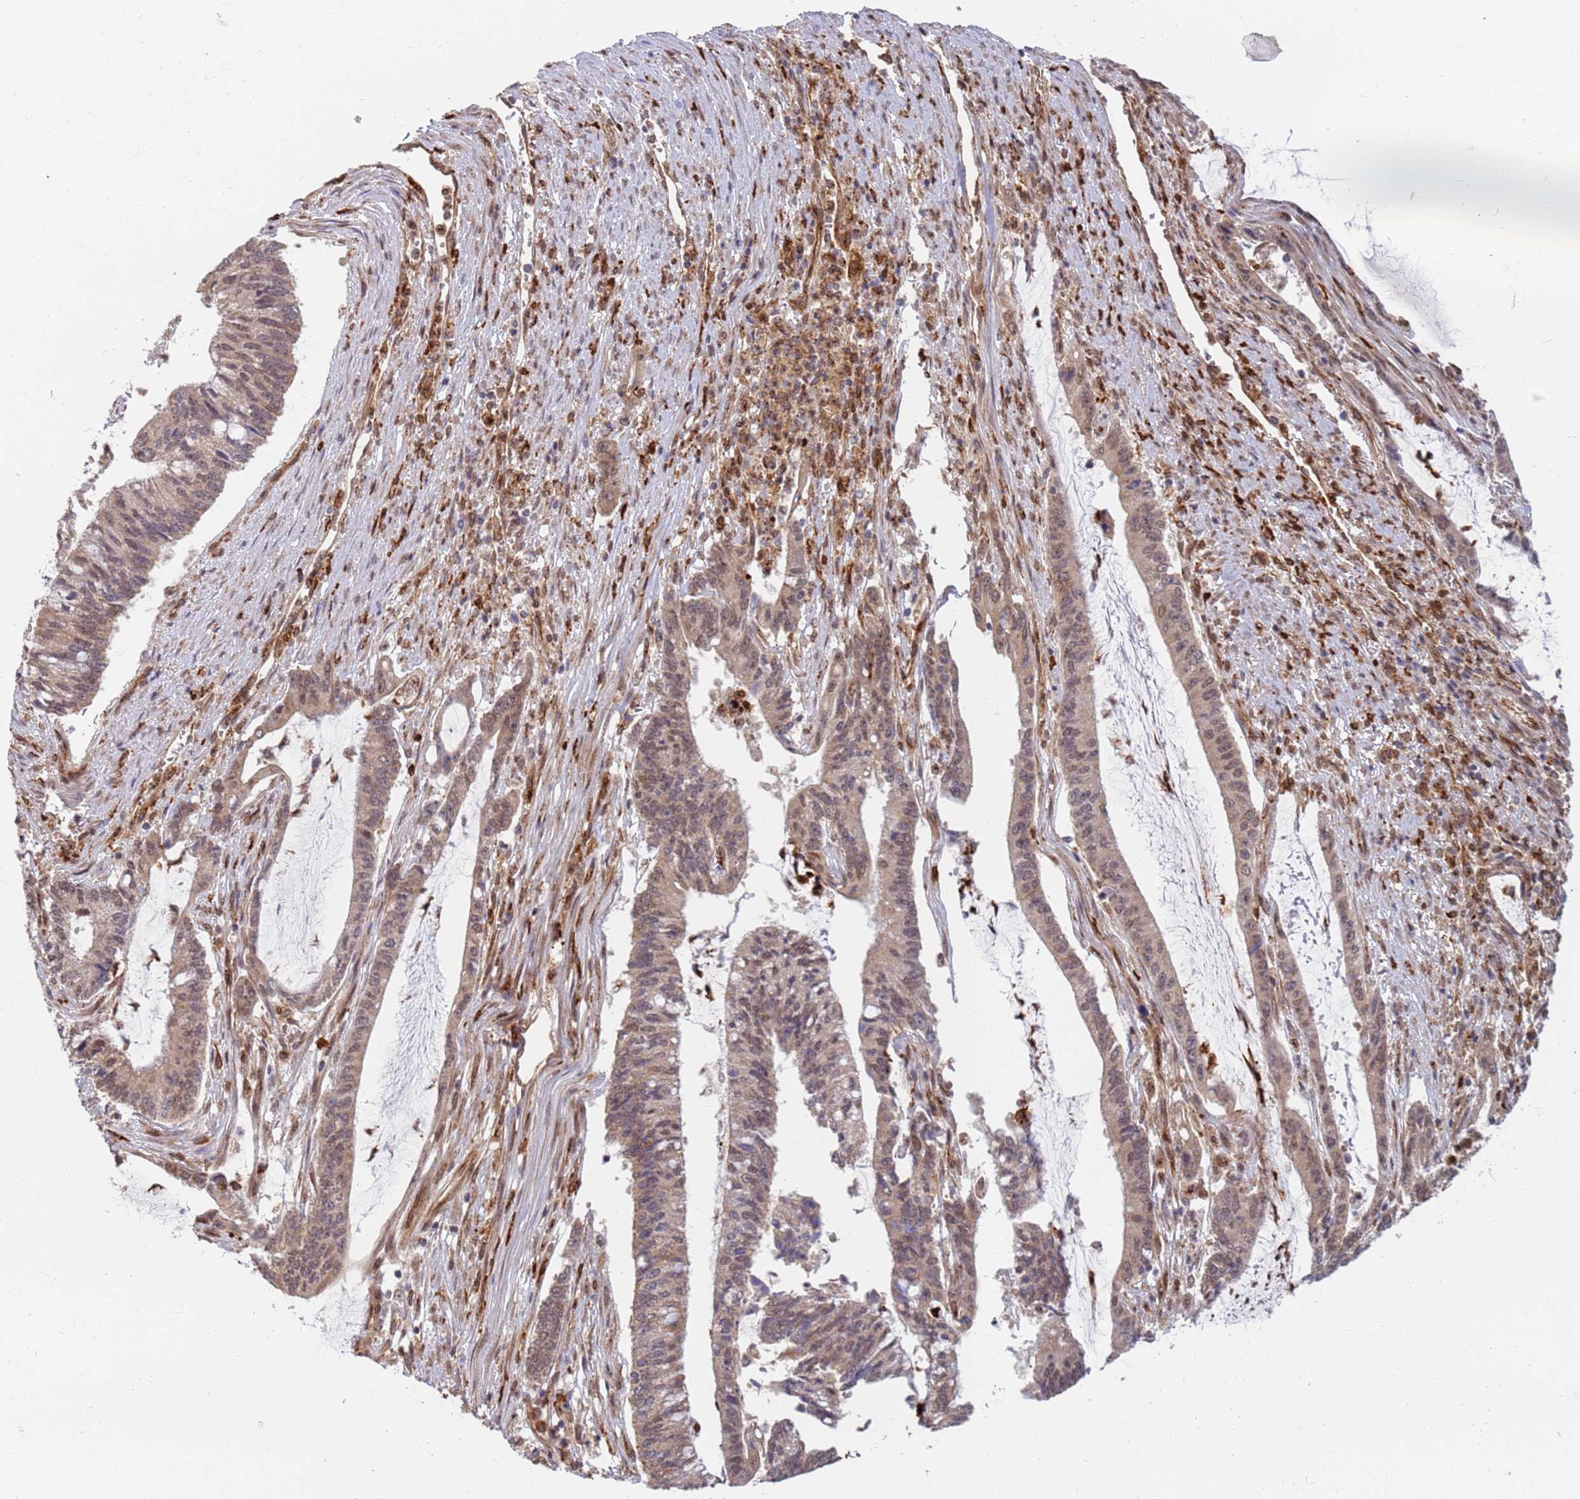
{"staining": {"intensity": "weak", "quantity": ">75%", "location": "cytoplasmic/membranous,nuclear"}, "tissue": "pancreatic cancer", "cell_type": "Tumor cells", "image_type": "cancer", "snomed": [{"axis": "morphology", "description": "Adenocarcinoma, NOS"}, {"axis": "topography", "description": "Pancreas"}], "caption": "Protein staining by immunohistochemistry shows weak cytoplasmic/membranous and nuclear positivity in about >75% of tumor cells in adenocarcinoma (pancreatic).", "gene": "CEP170", "patient": {"sex": "female", "age": 50}}